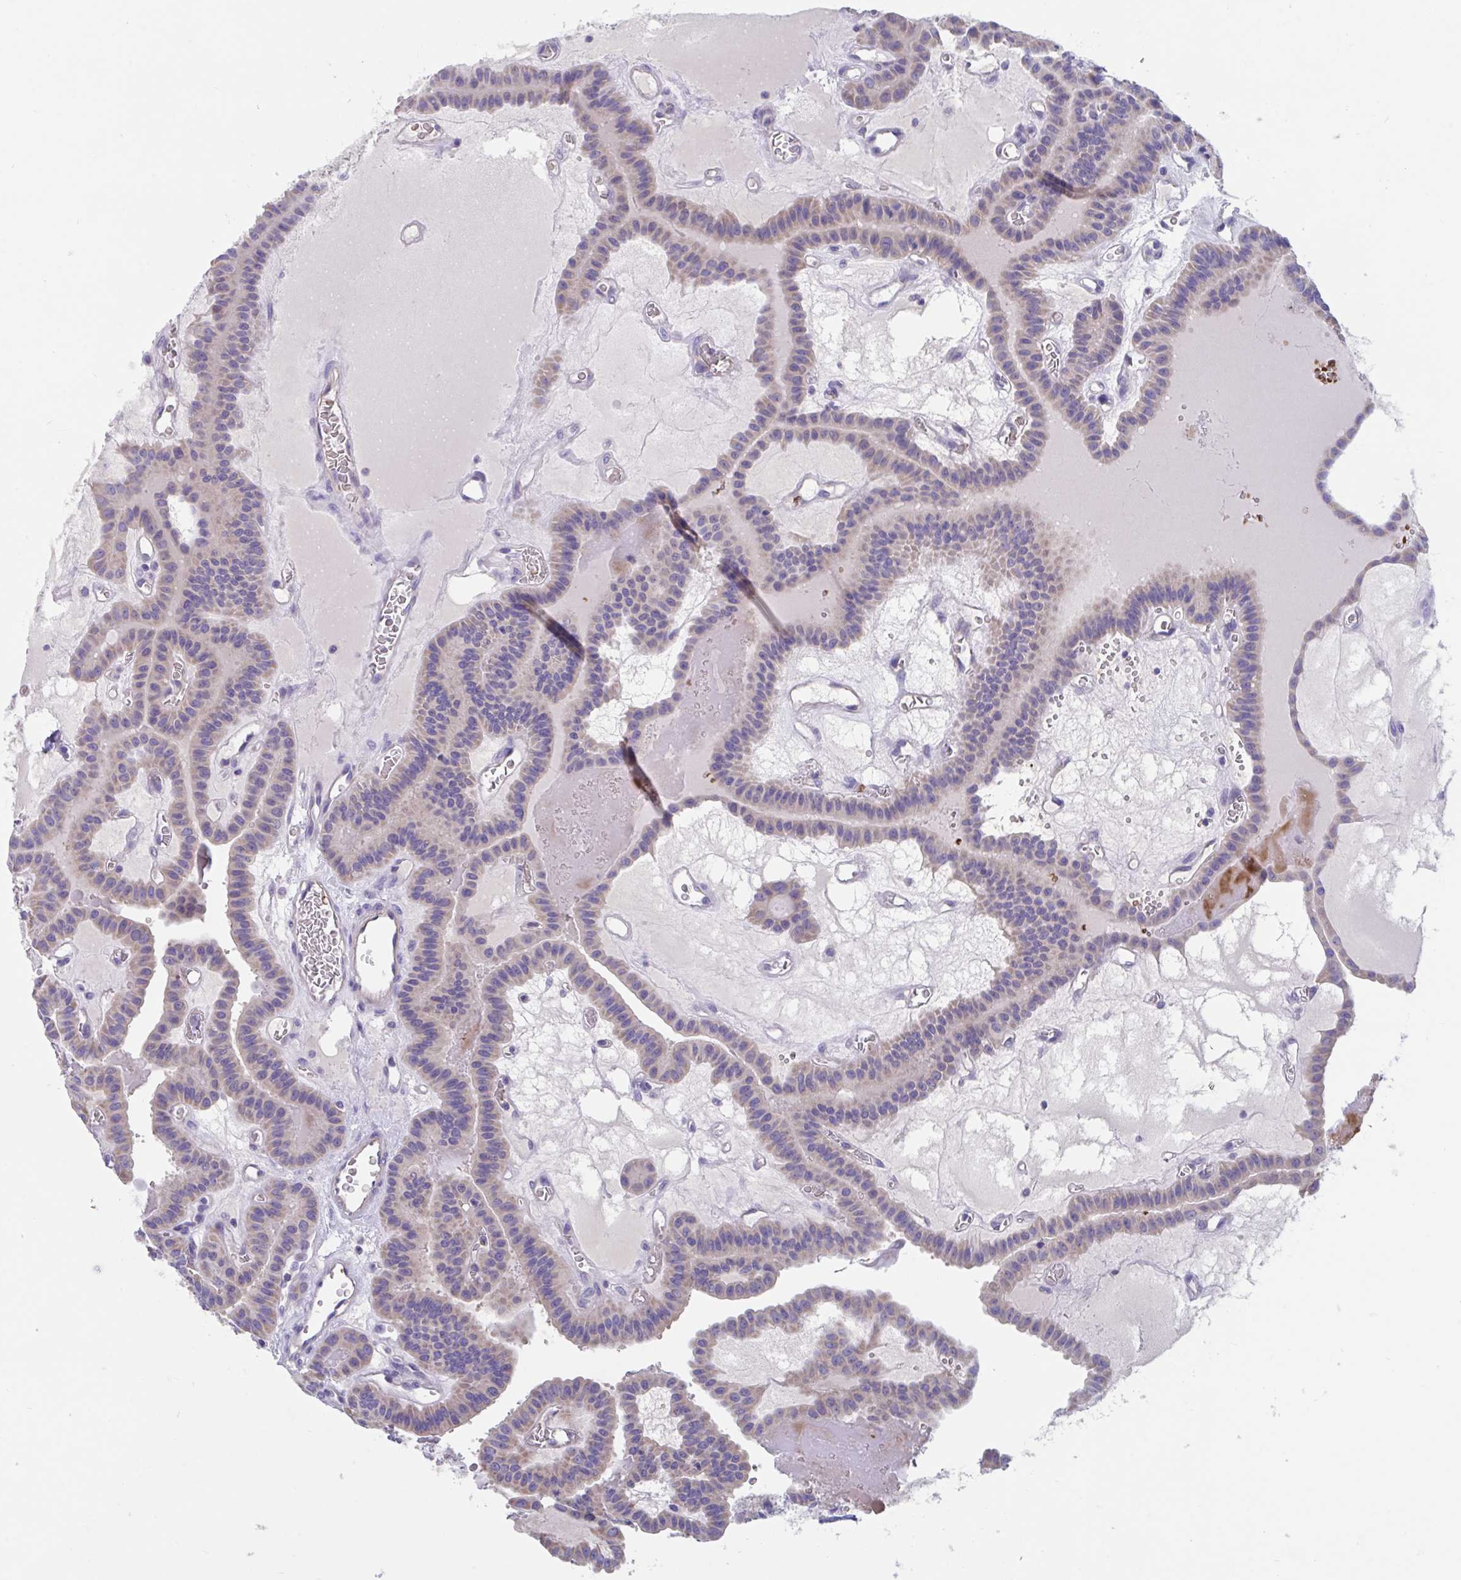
{"staining": {"intensity": "weak", "quantity": "25%-75%", "location": "cytoplasmic/membranous"}, "tissue": "thyroid cancer", "cell_type": "Tumor cells", "image_type": "cancer", "snomed": [{"axis": "morphology", "description": "Papillary adenocarcinoma, NOS"}, {"axis": "topography", "description": "Thyroid gland"}], "caption": "Tumor cells show weak cytoplasmic/membranous positivity in about 25%-75% of cells in thyroid papillary adenocarcinoma.", "gene": "TTC30B", "patient": {"sex": "male", "age": 87}}